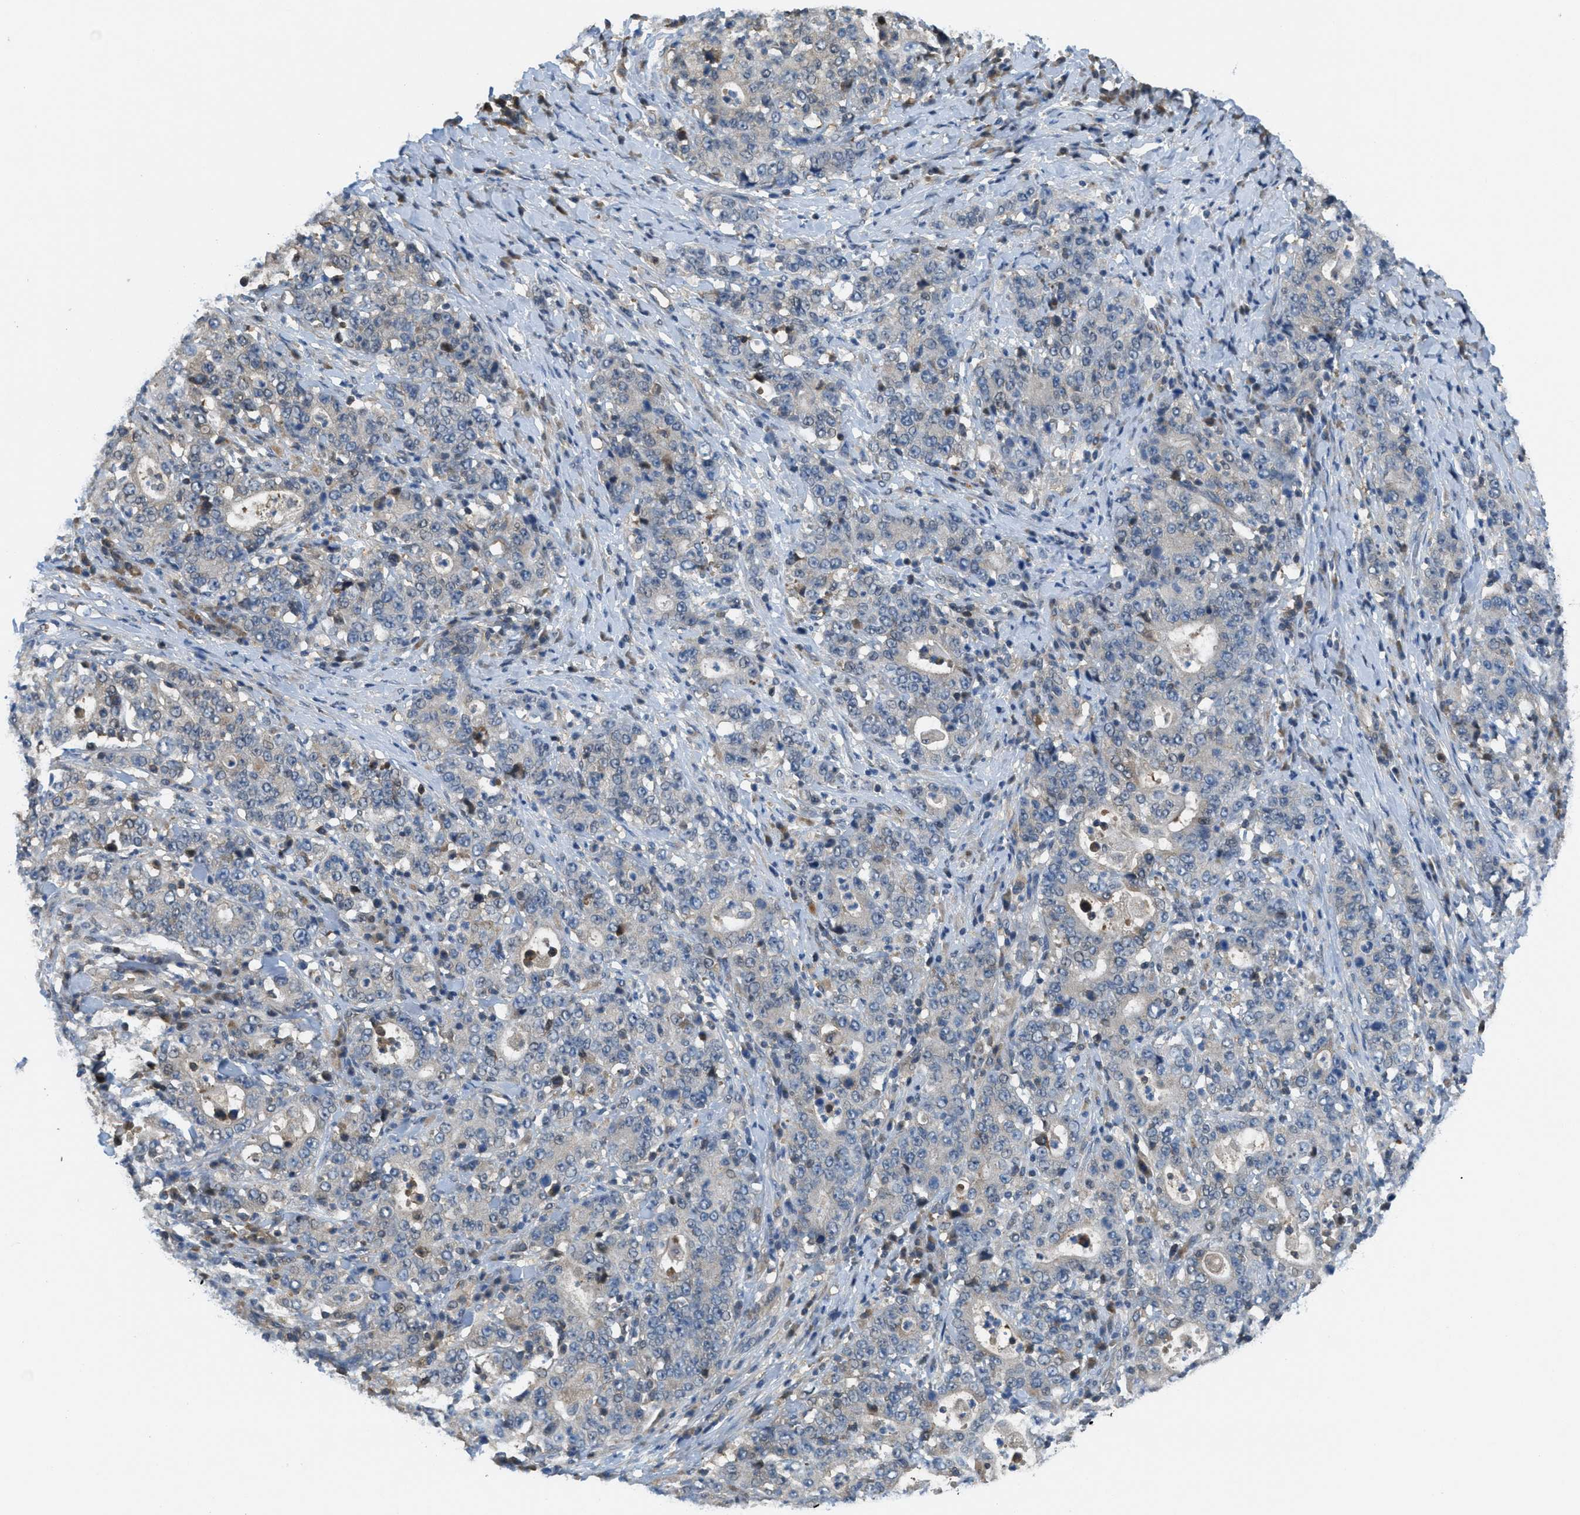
{"staining": {"intensity": "negative", "quantity": "none", "location": "none"}, "tissue": "stomach cancer", "cell_type": "Tumor cells", "image_type": "cancer", "snomed": [{"axis": "morphology", "description": "Normal tissue, NOS"}, {"axis": "morphology", "description": "Adenocarcinoma, NOS"}, {"axis": "topography", "description": "Stomach, upper"}, {"axis": "topography", "description": "Stomach"}], "caption": "The micrograph shows no staining of tumor cells in stomach cancer (adenocarcinoma).", "gene": "PIP5K1C", "patient": {"sex": "male", "age": 59}}